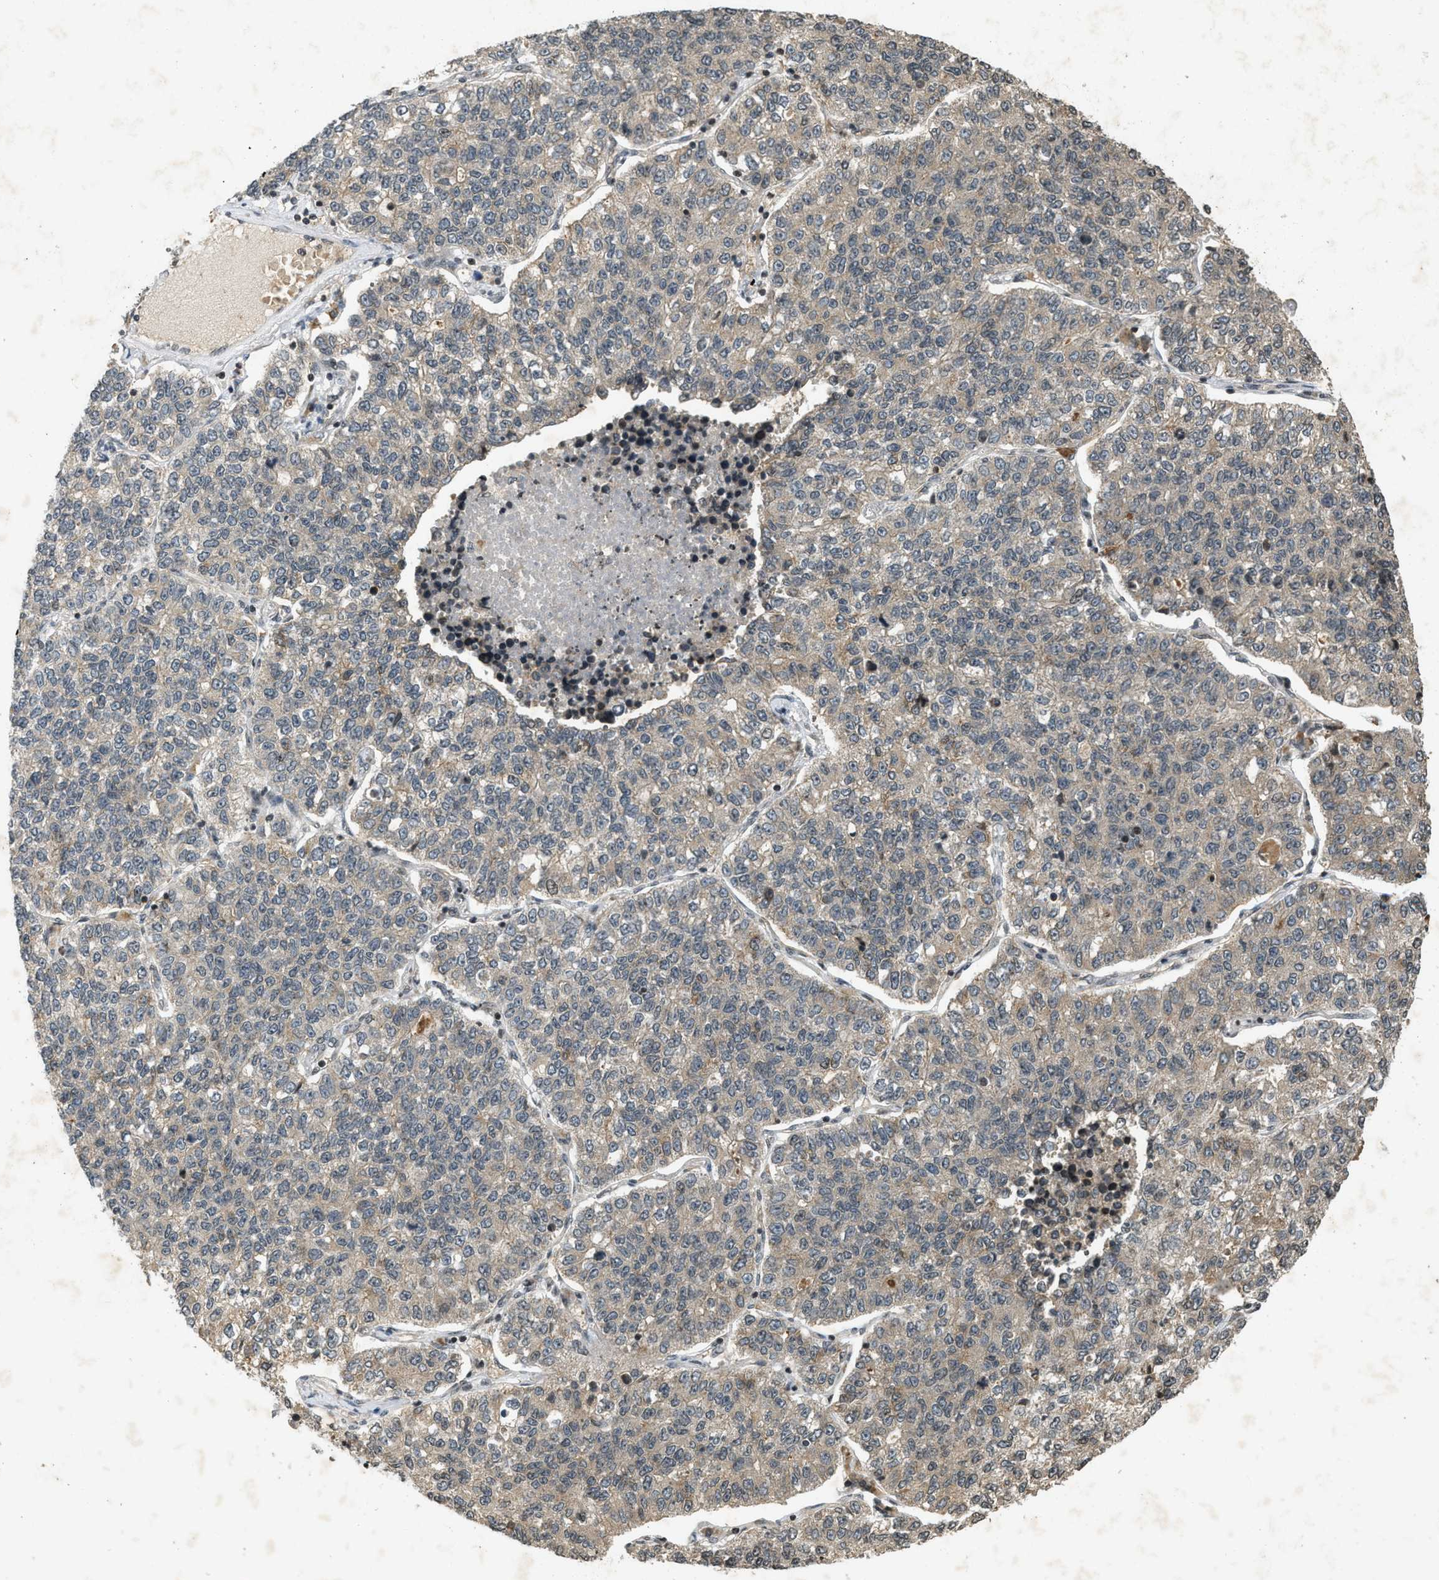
{"staining": {"intensity": "weak", "quantity": ">75%", "location": "cytoplasmic/membranous"}, "tissue": "lung cancer", "cell_type": "Tumor cells", "image_type": "cancer", "snomed": [{"axis": "morphology", "description": "Adenocarcinoma, NOS"}, {"axis": "topography", "description": "Lung"}], "caption": "Lung cancer stained with a protein marker displays weak staining in tumor cells.", "gene": "SIAH1", "patient": {"sex": "male", "age": 49}}